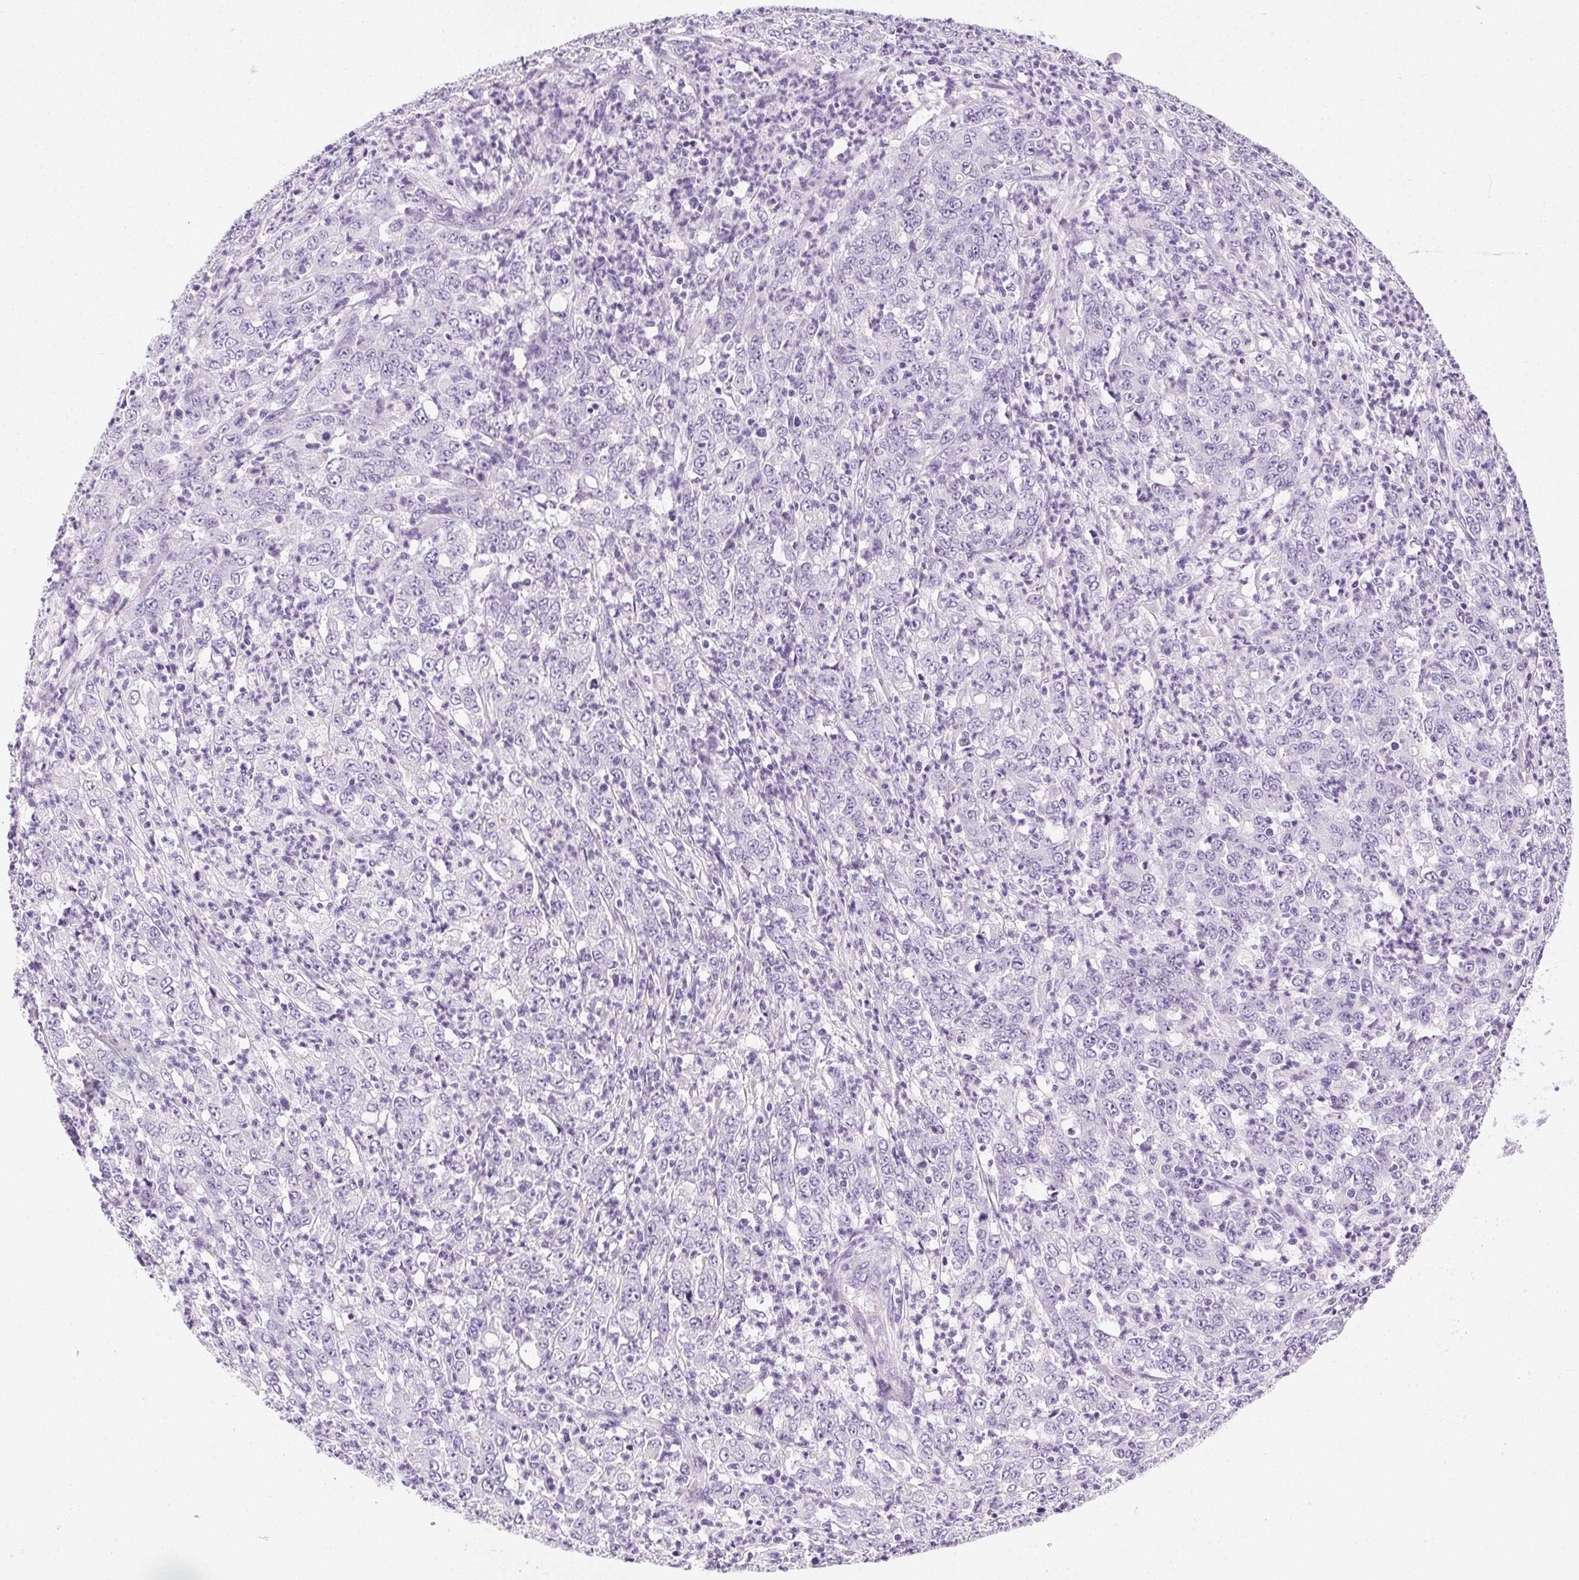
{"staining": {"intensity": "negative", "quantity": "none", "location": "none"}, "tissue": "stomach cancer", "cell_type": "Tumor cells", "image_type": "cancer", "snomed": [{"axis": "morphology", "description": "Adenocarcinoma, NOS"}, {"axis": "topography", "description": "Stomach, lower"}], "caption": "Protein analysis of stomach cancer (adenocarcinoma) exhibits no significant expression in tumor cells.", "gene": "C20orf85", "patient": {"sex": "female", "age": 71}}